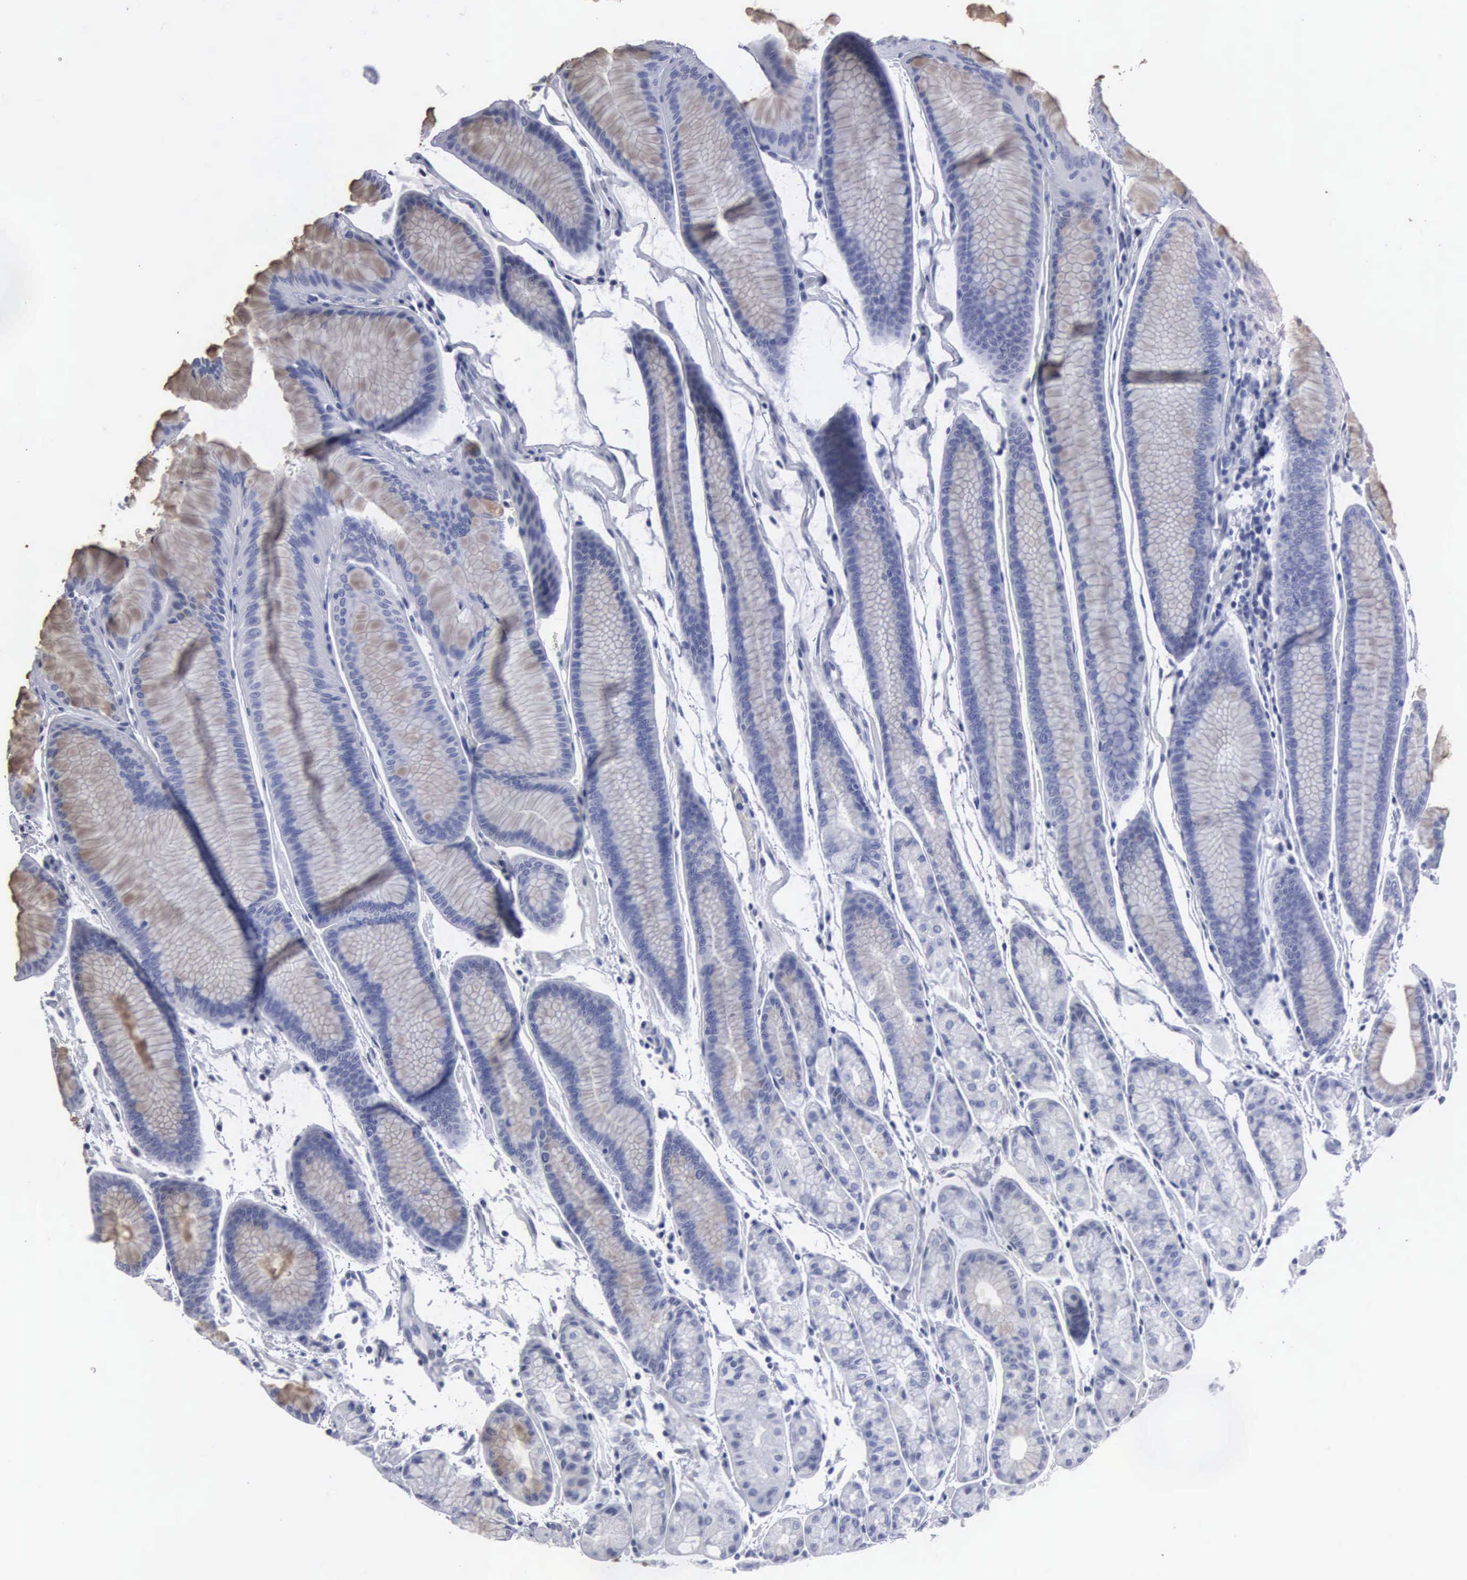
{"staining": {"intensity": "weak", "quantity": "<25%", "location": "cytoplasmic/membranous"}, "tissue": "stomach", "cell_type": "Glandular cells", "image_type": "normal", "snomed": [{"axis": "morphology", "description": "Normal tissue, NOS"}, {"axis": "topography", "description": "Stomach, upper"}], "caption": "The micrograph displays no significant expression in glandular cells of stomach.", "gene": "UPB1", "patient": {"sex": "male", "age": 72}}